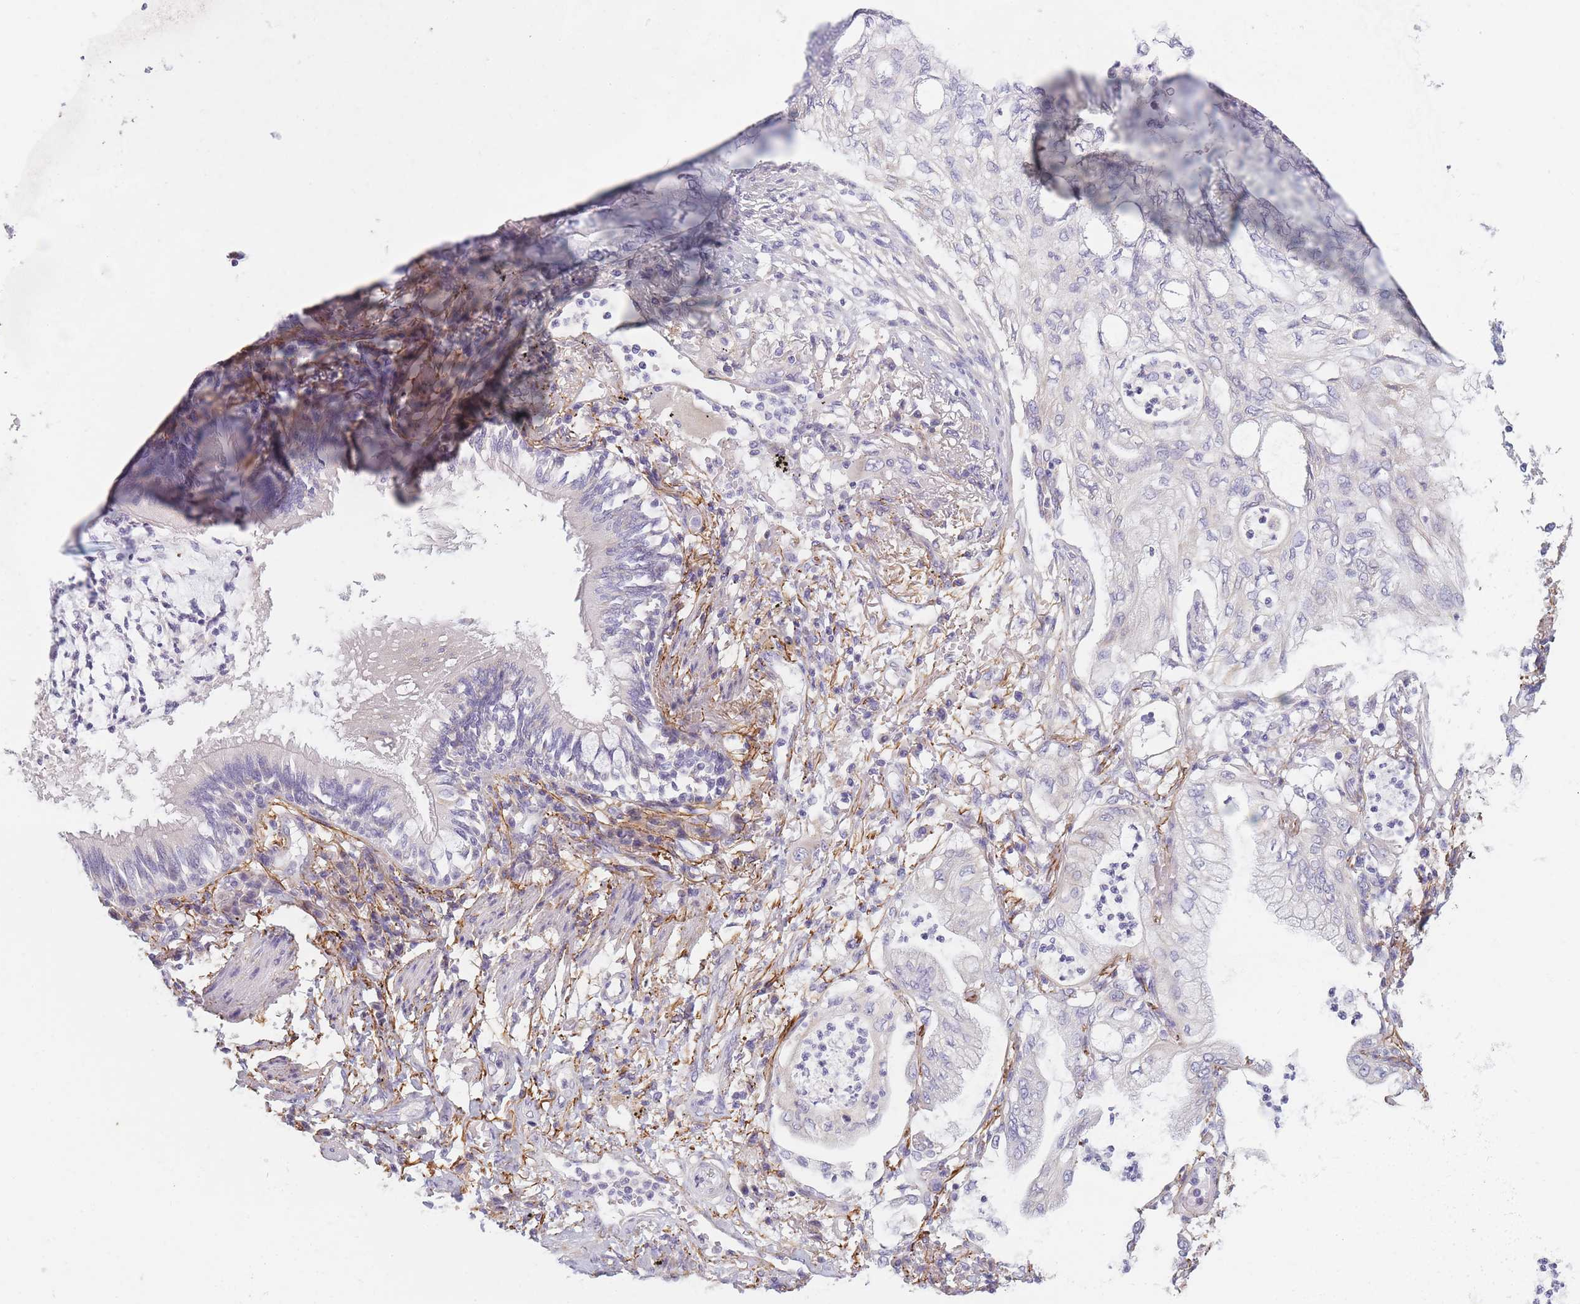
{"staining": {"intensity": "negative", "quantity": "none", "location": "none"}, "tissue": "lung cancer", "cell_type": "Tumor cells", "image_type": "cancer", "snomed": [{"axis": "morphology", "description": "Adenocarcinoma, NOS"}, {"axis": "topography", "description": "Lung"}], "caption": "IHC histopathology image of neoplastic tissue: human adenocarcinoma (lung) stained with DAB (3,3'-diaminobenzidine) demonstrates no significant protein expression in tumor cells.", "gene": "AP3M2", "patient": {"sex": "female", "age": 70}}